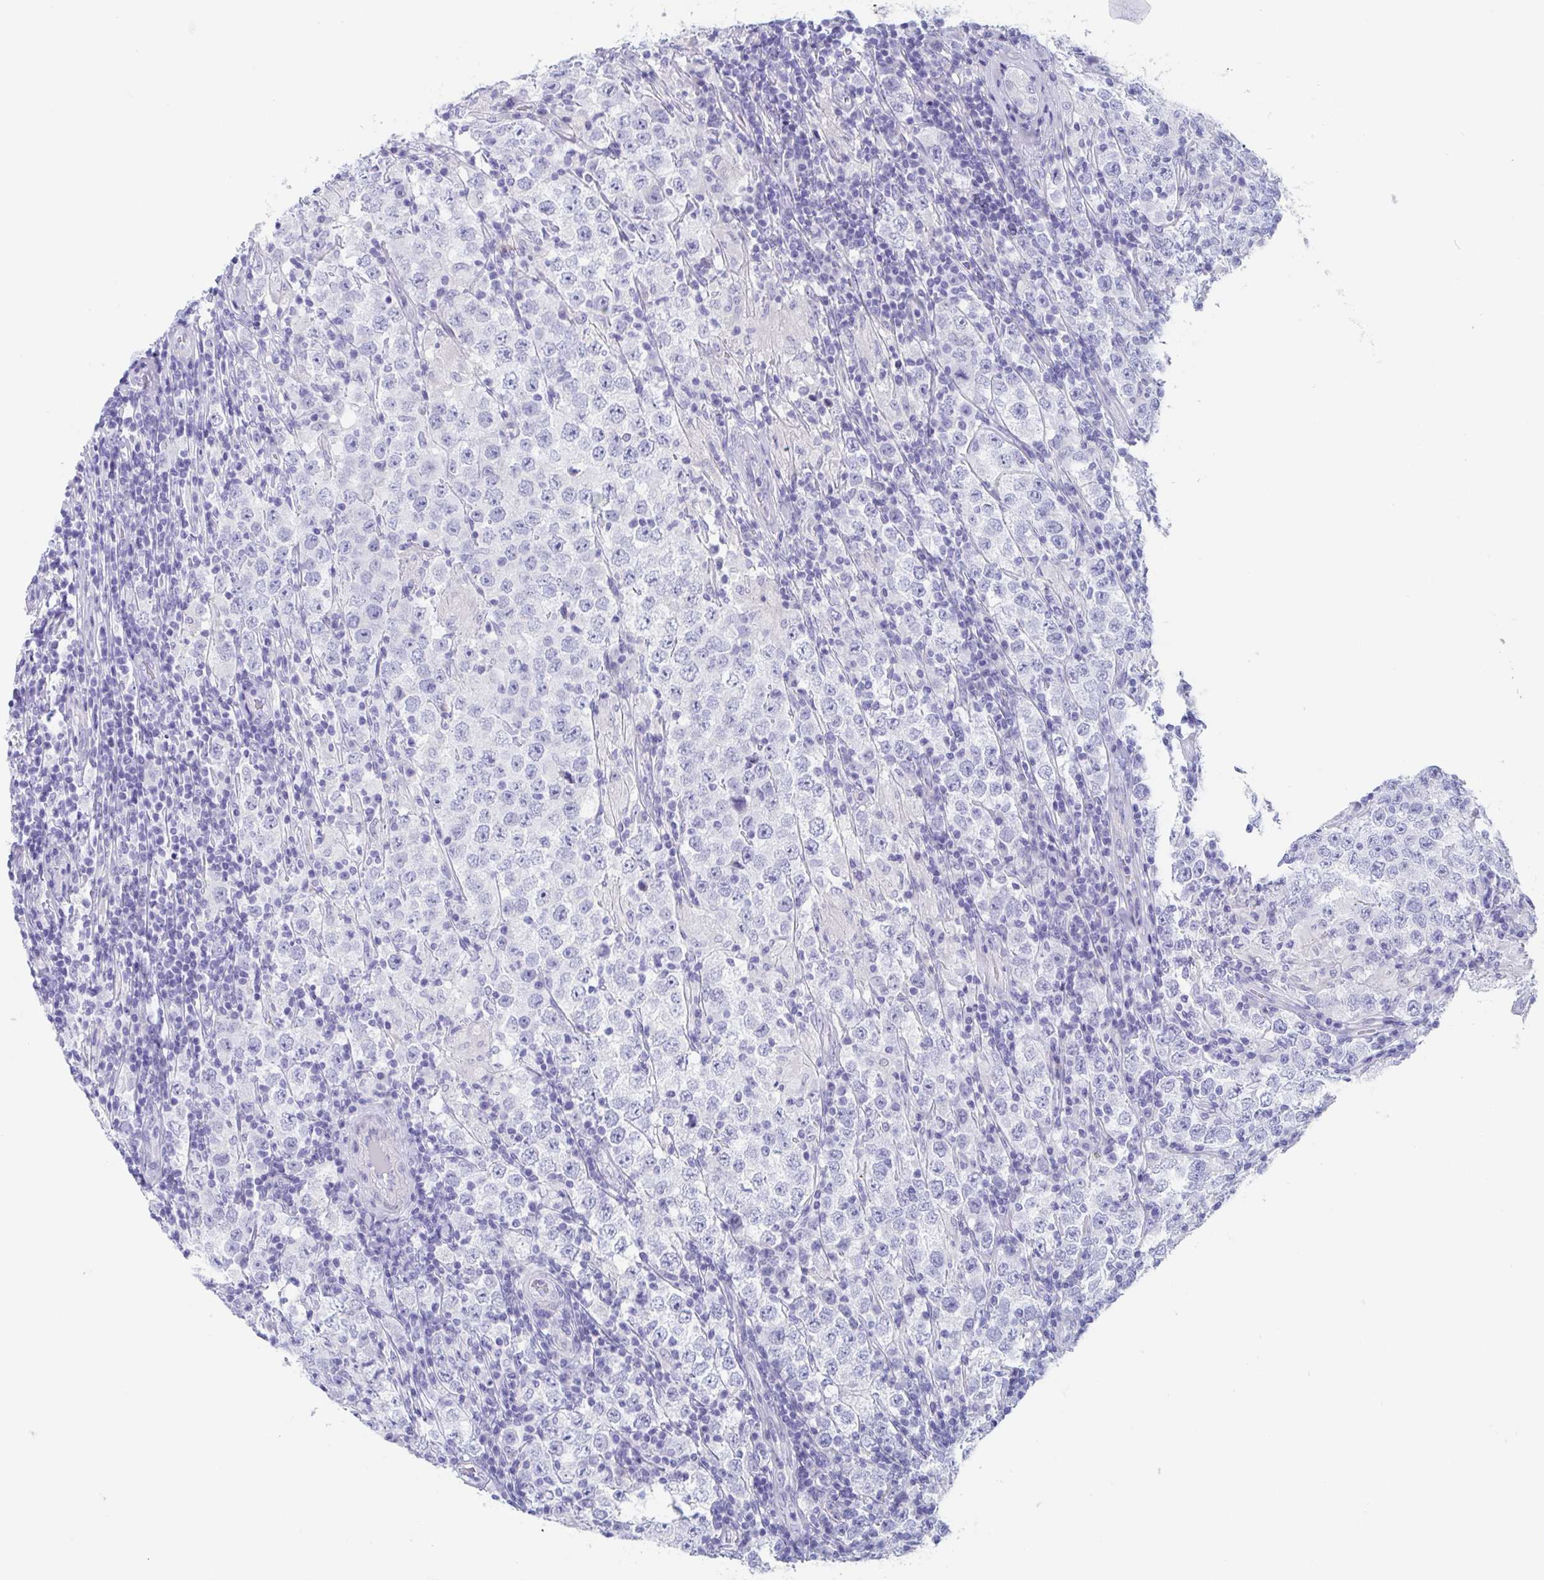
{"staining": {"intensity": "negative", "quantity": "none", "location": "none"}, "tissue": "testis cancer", "cell_type": "Tumor cells", "image_type": "cancer", "snomed": [{"axis": "morphology", "description": "Normal tissue, NOS"}, {"axis": "morphology", "description": "Urothelial carcinoma, High grade"}, {"axis": "morphology", "description": "Seminoma, NOS"}, {"axis": "morphology", "description": "Carcinoma, Embryonal, NOS"}, {"axis": "topography", "description": "Urinary bladder"}, {"axis": "topography", "description": "Testis"}], "caption": "DAB (3,3'-diaminobenzidine) immunohistochemical staining of testis cancer displays no significant staining in tumor cells.", "gene": "ZPBP", "patient": {"sex": "male", "age": 41}}